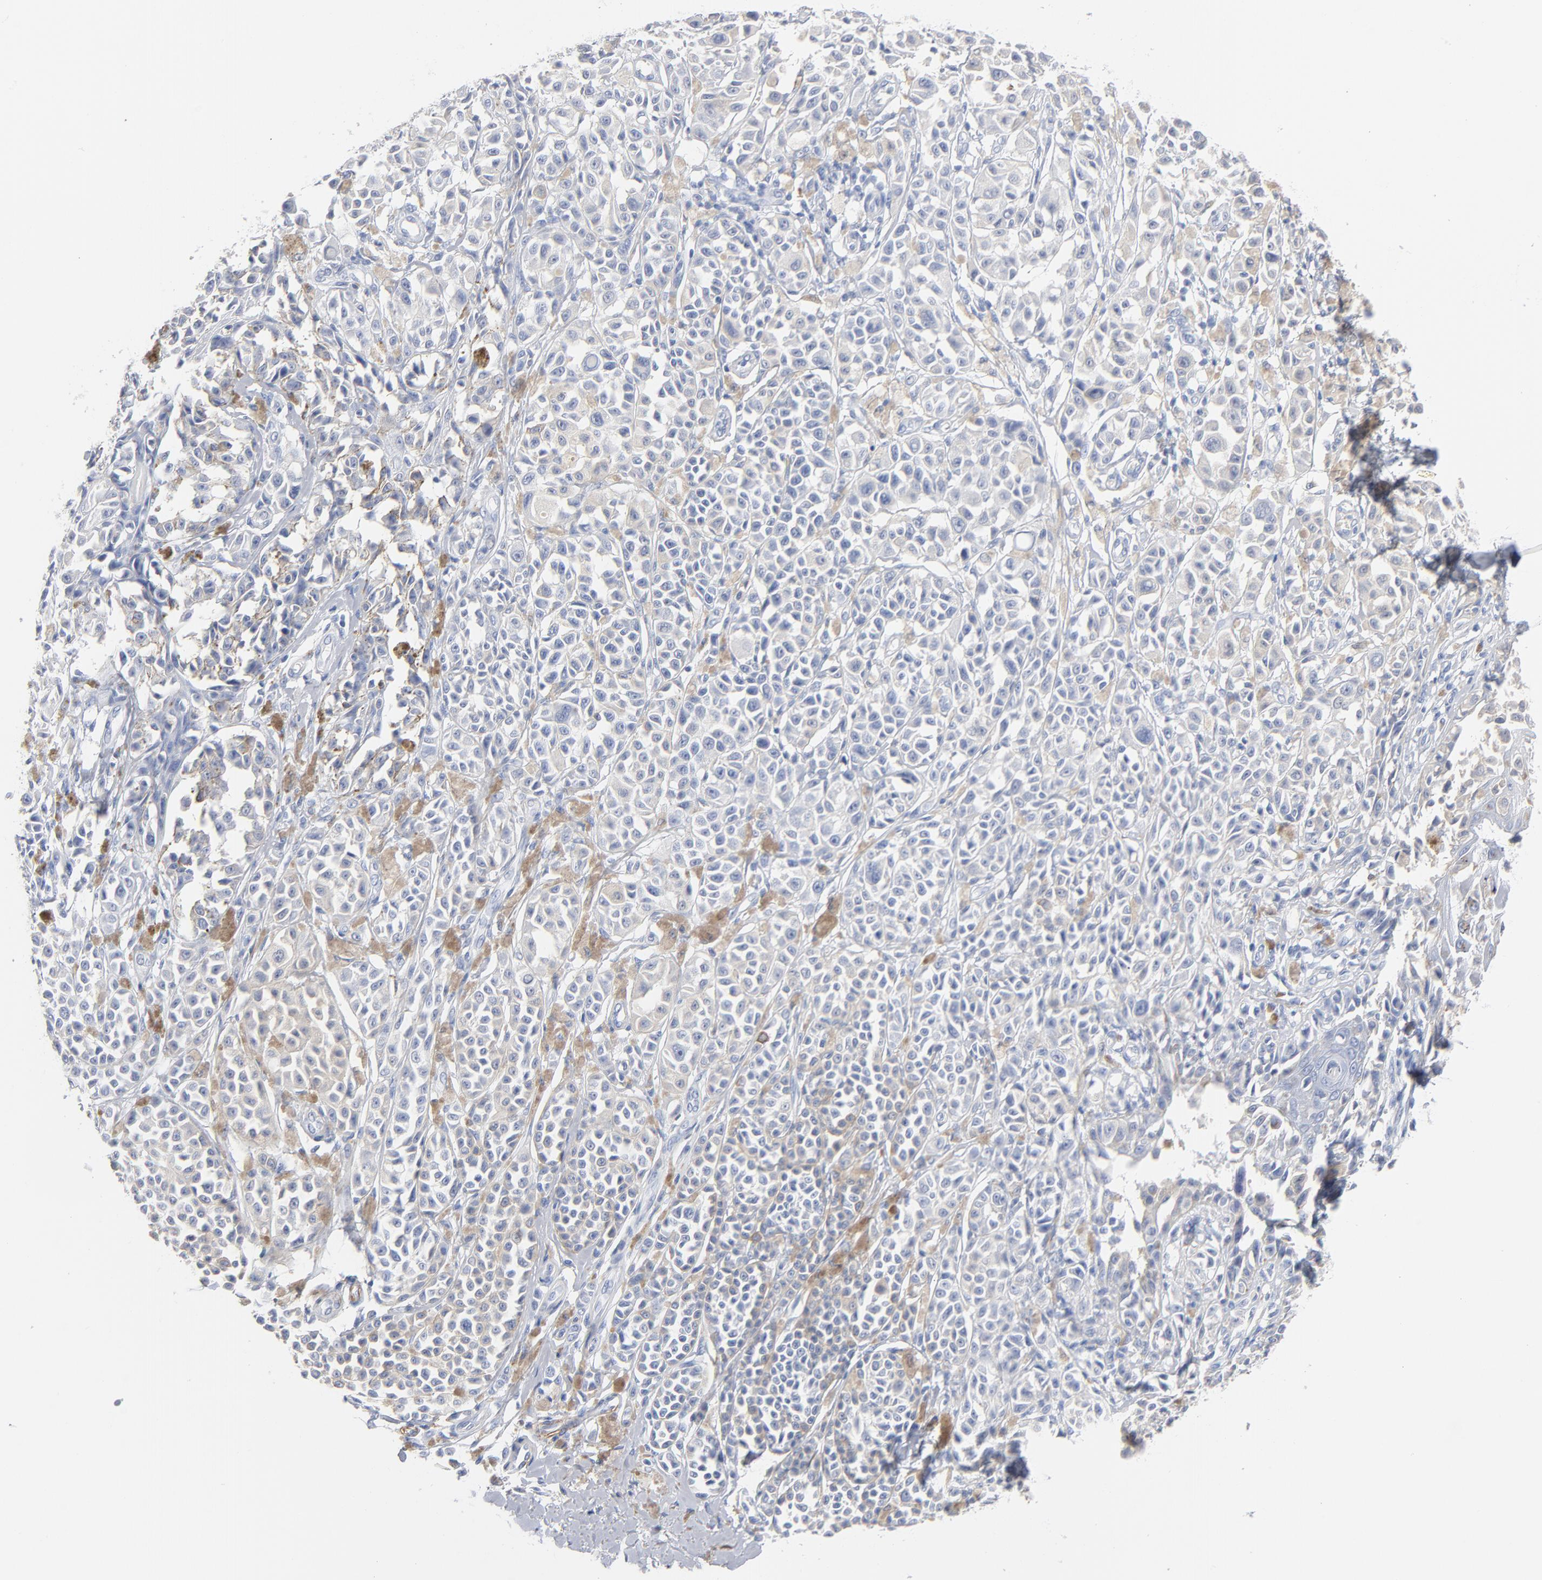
{"staining": {"intensity": "negative", "quantity": "none", "location": "none"}, "tissue": "melanoma", "cell_type": "Tumor cells", "image_type": "cancer", "snomed": [{"axis": "morphology", "description": "Malignant melanoma, NOS"}, {"axis": "topography", "description": "Skin"}], "caption": "Immunohistochemistry image of neoplastic tissue: melanoma stained with DAB shows no significant protein positivity in tumor cells.", "gene": "AGTR1", "patient": {"sex": "female", "age": 38}}